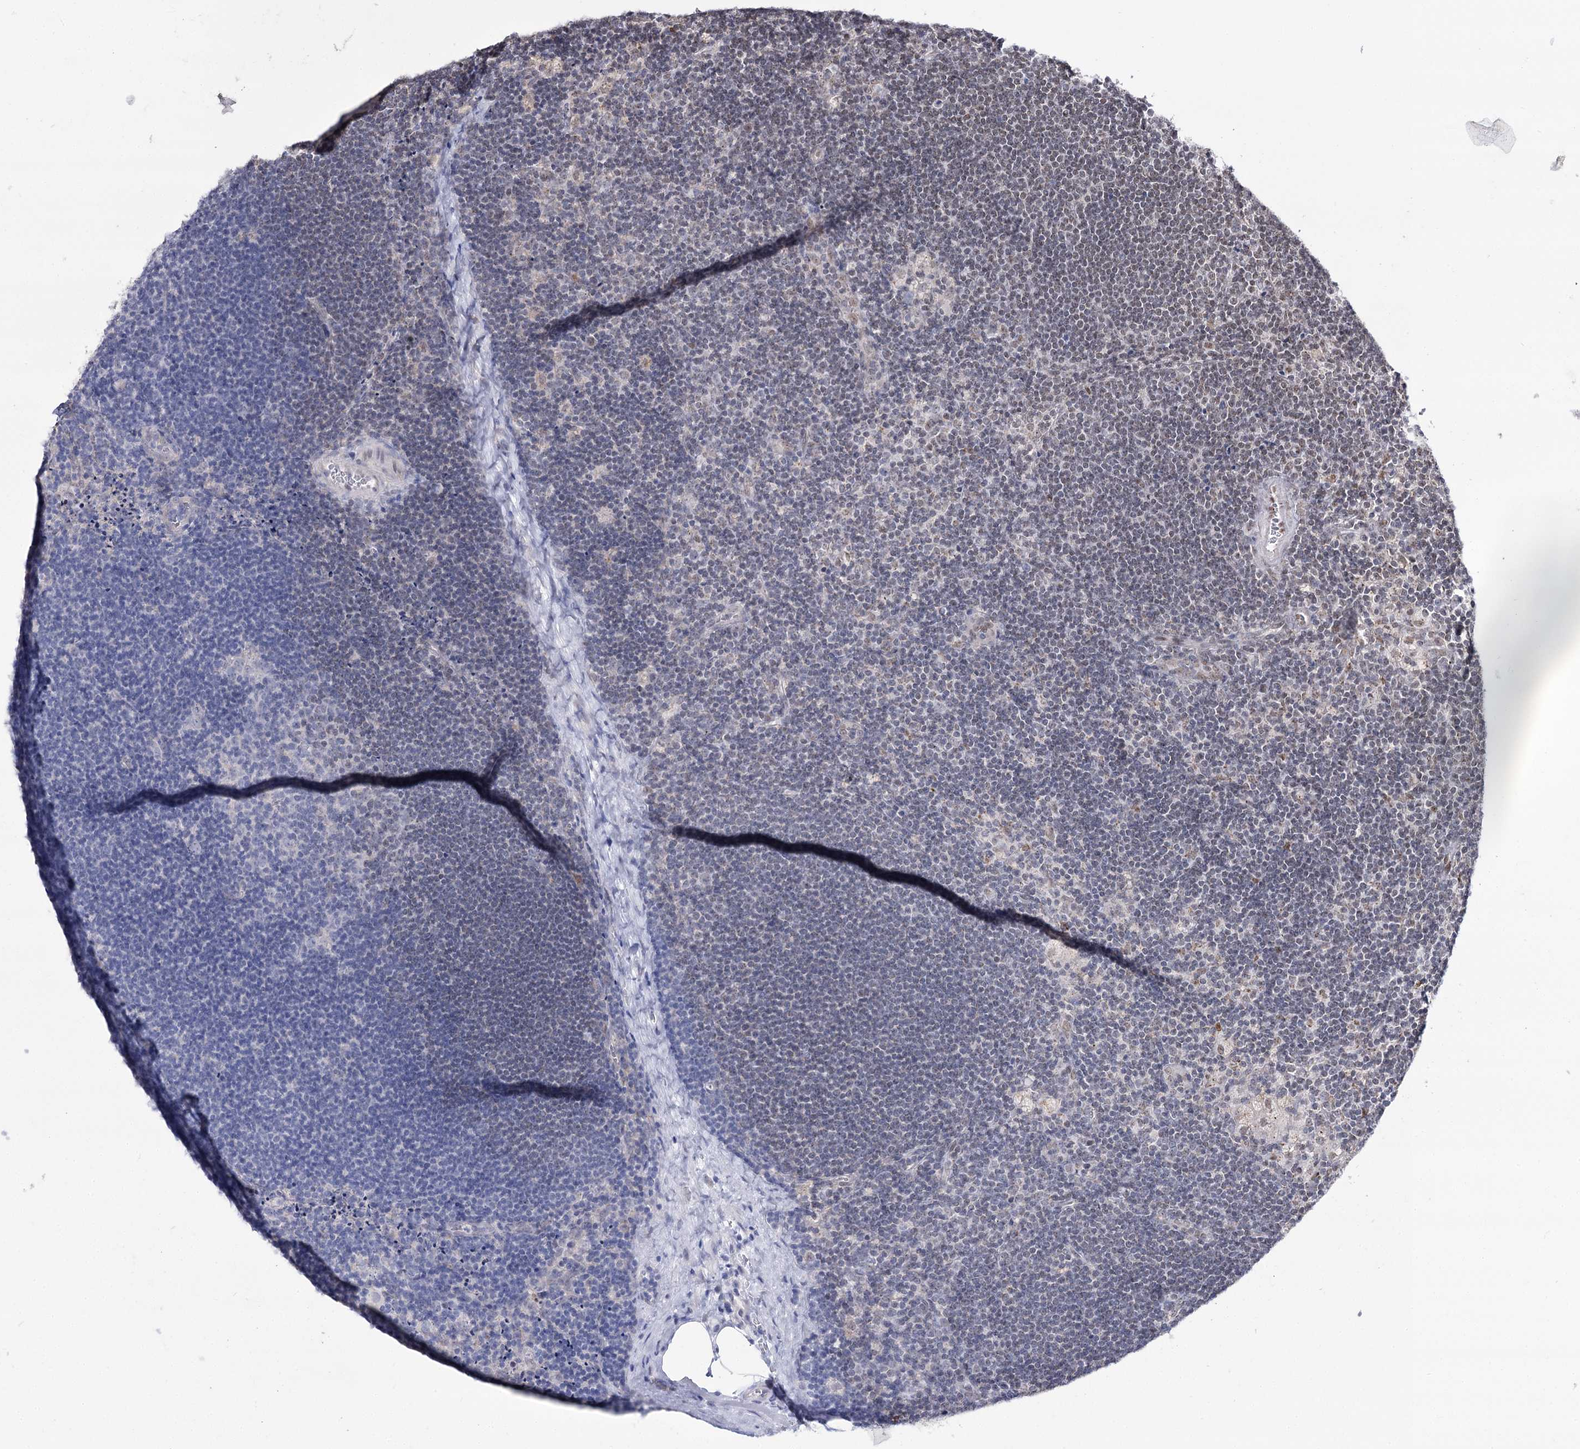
{"staining": {"intensity": "moderate", "quantity": "<25%", "location": "nuclear"}, "tissue": "lymph node", "cell_type": "Germinal center cells", "image_type": "normal", "snomed": [{"axis": "morphology", "description": "Normal tissue, NOS"}, {"axis": "topography", "description": "Lymph node"}], "caption": "Immunohistochemical staining of unremarkable lymph node reveals moderate nuclear protein staining in approximately <25% of germinal center cells.", "gene": "VGLL4", "patient": {"sex": "male", "age": 24}}